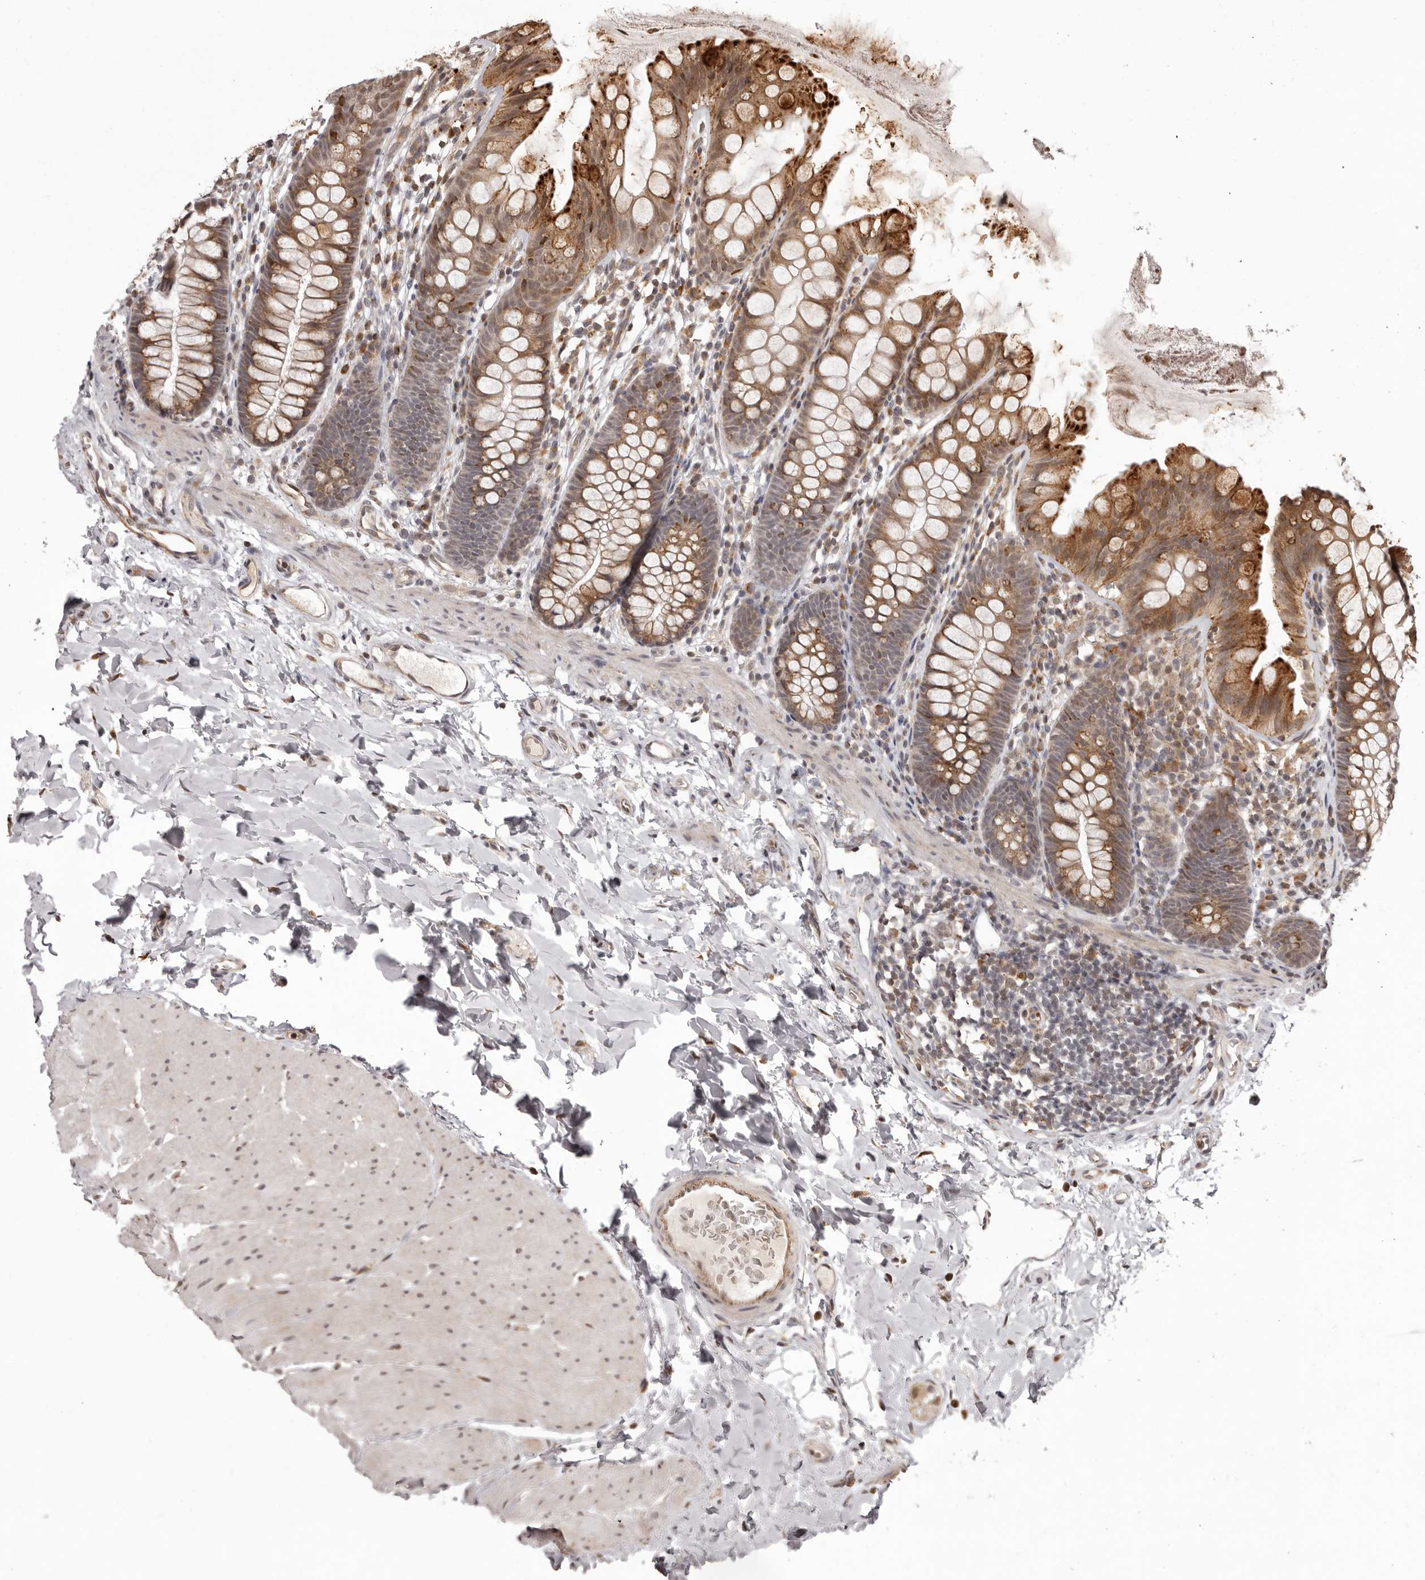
{"staining": {"intensity": "moderate", "quantity": ">75%", "location": "cytoplasmic/membranous"}, "tissue": "colon", "cell_type": "Endothelial cells", "image_type": "normal", "snomed": [{"axis": "morphology", "description": "Normal tissue, NOS"}, {"axis": "topography", "description": "Colon"}], "caption": "Protein expression by IHC shows moderate cytoplasmic/membranous expression in approximately >75% of endothelial cells in benign colon. The staining was performed using DAB to visualize the protein expression in brown, while the nuclei were stained in blue with hematoxylin (Magnification: 20x).", "gene": "IL32", "patient": {"sex": "female", "age": 62}}